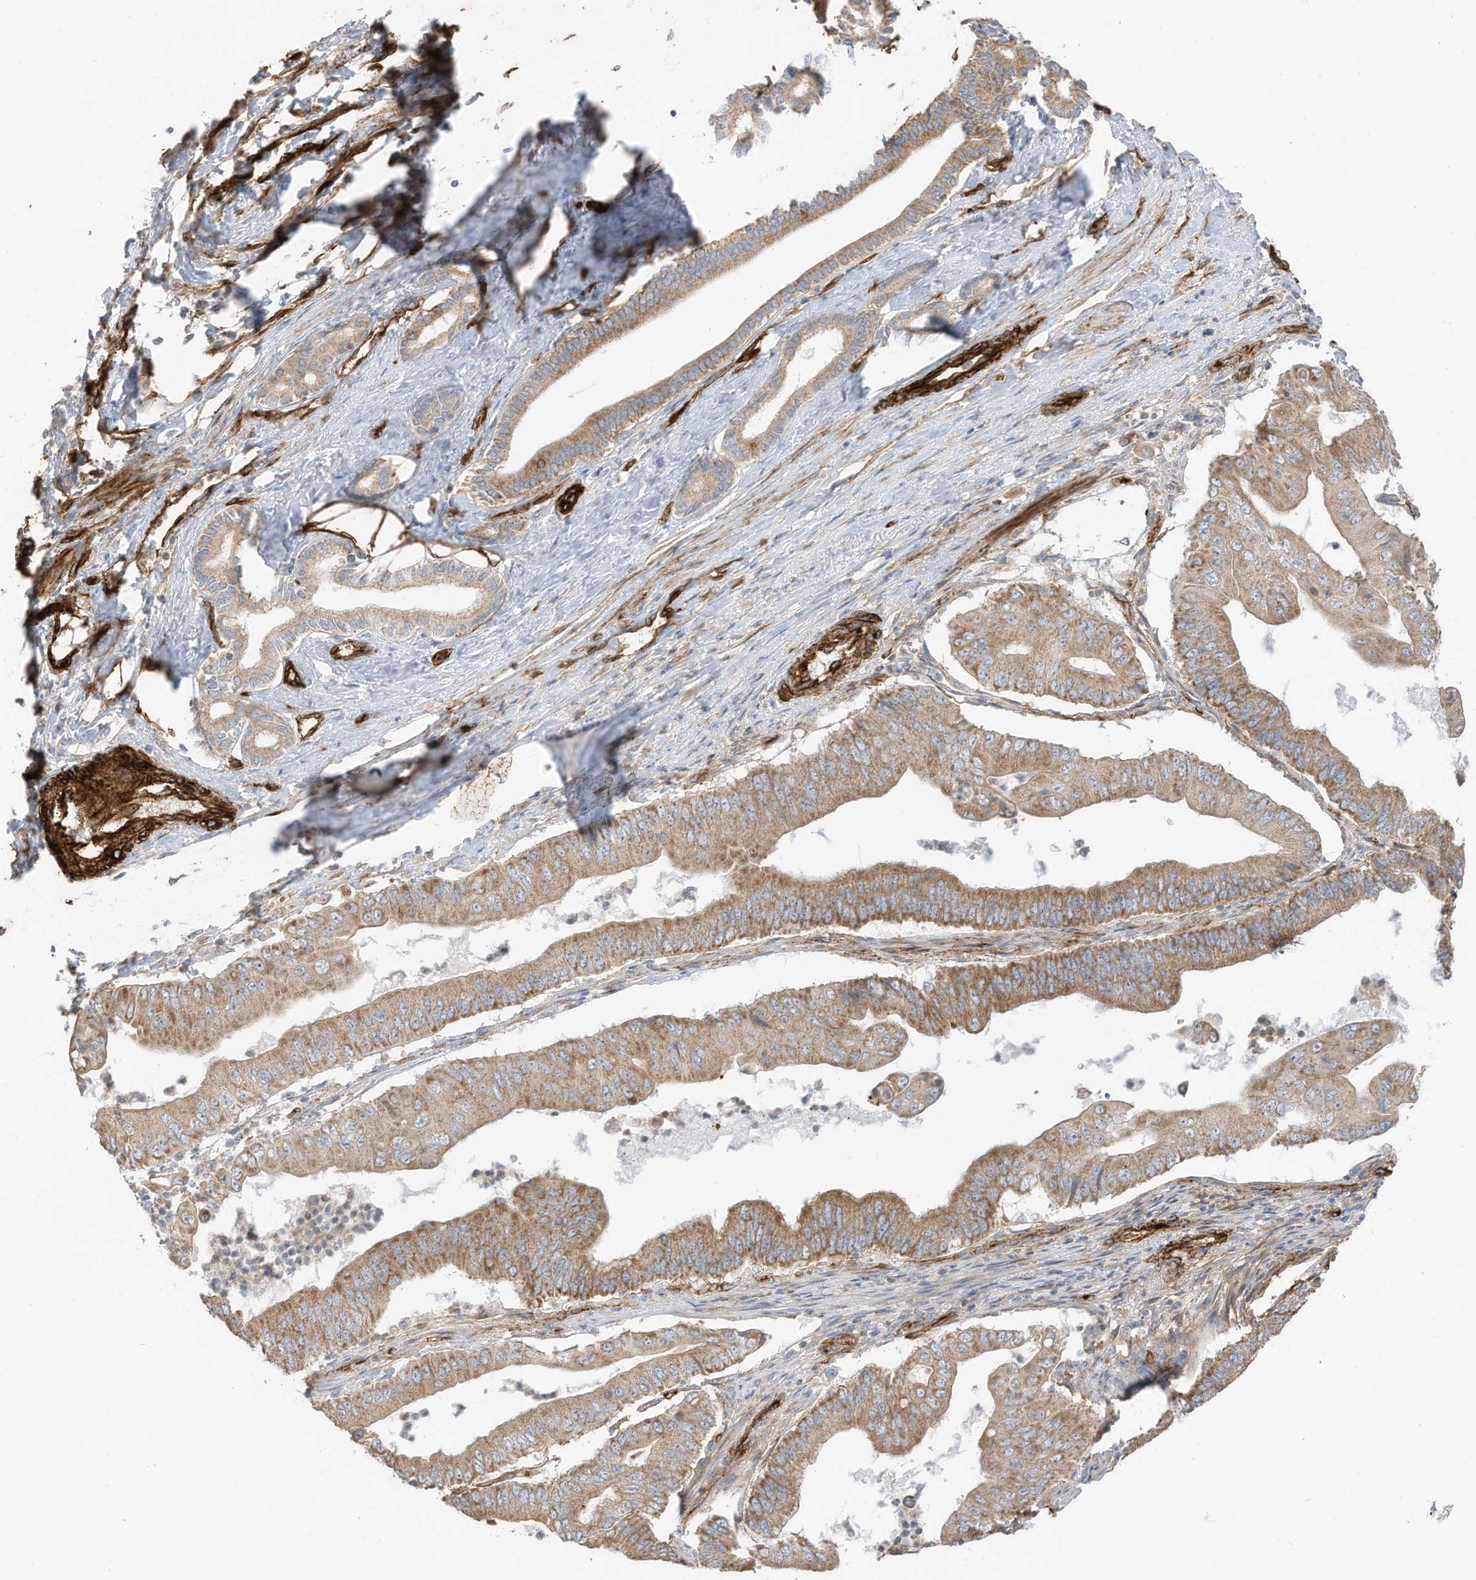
{"staining": {"intensity": "moderate", "quantity": ">75%", "location": "cytoplasmic/membranous"}, "tissue": "pancreatic cancer", "cell_type": "Tumor cells", "image_type": "cancer", "snomed": [{"axis": "morphology", "description": "Adenocarcinoma, NOS"}, {"axis": "topography", "description": "Pancreas"}], "caption": "Approximately >75% of tumor cells in pancreatic adenocarcinoma reveal moderate cytoplasmic/membranous protein expression as visualized by brown immunohistochemical staining.", "gene": "ABCB7", "patient": {"sex": "female", "age": 77}}